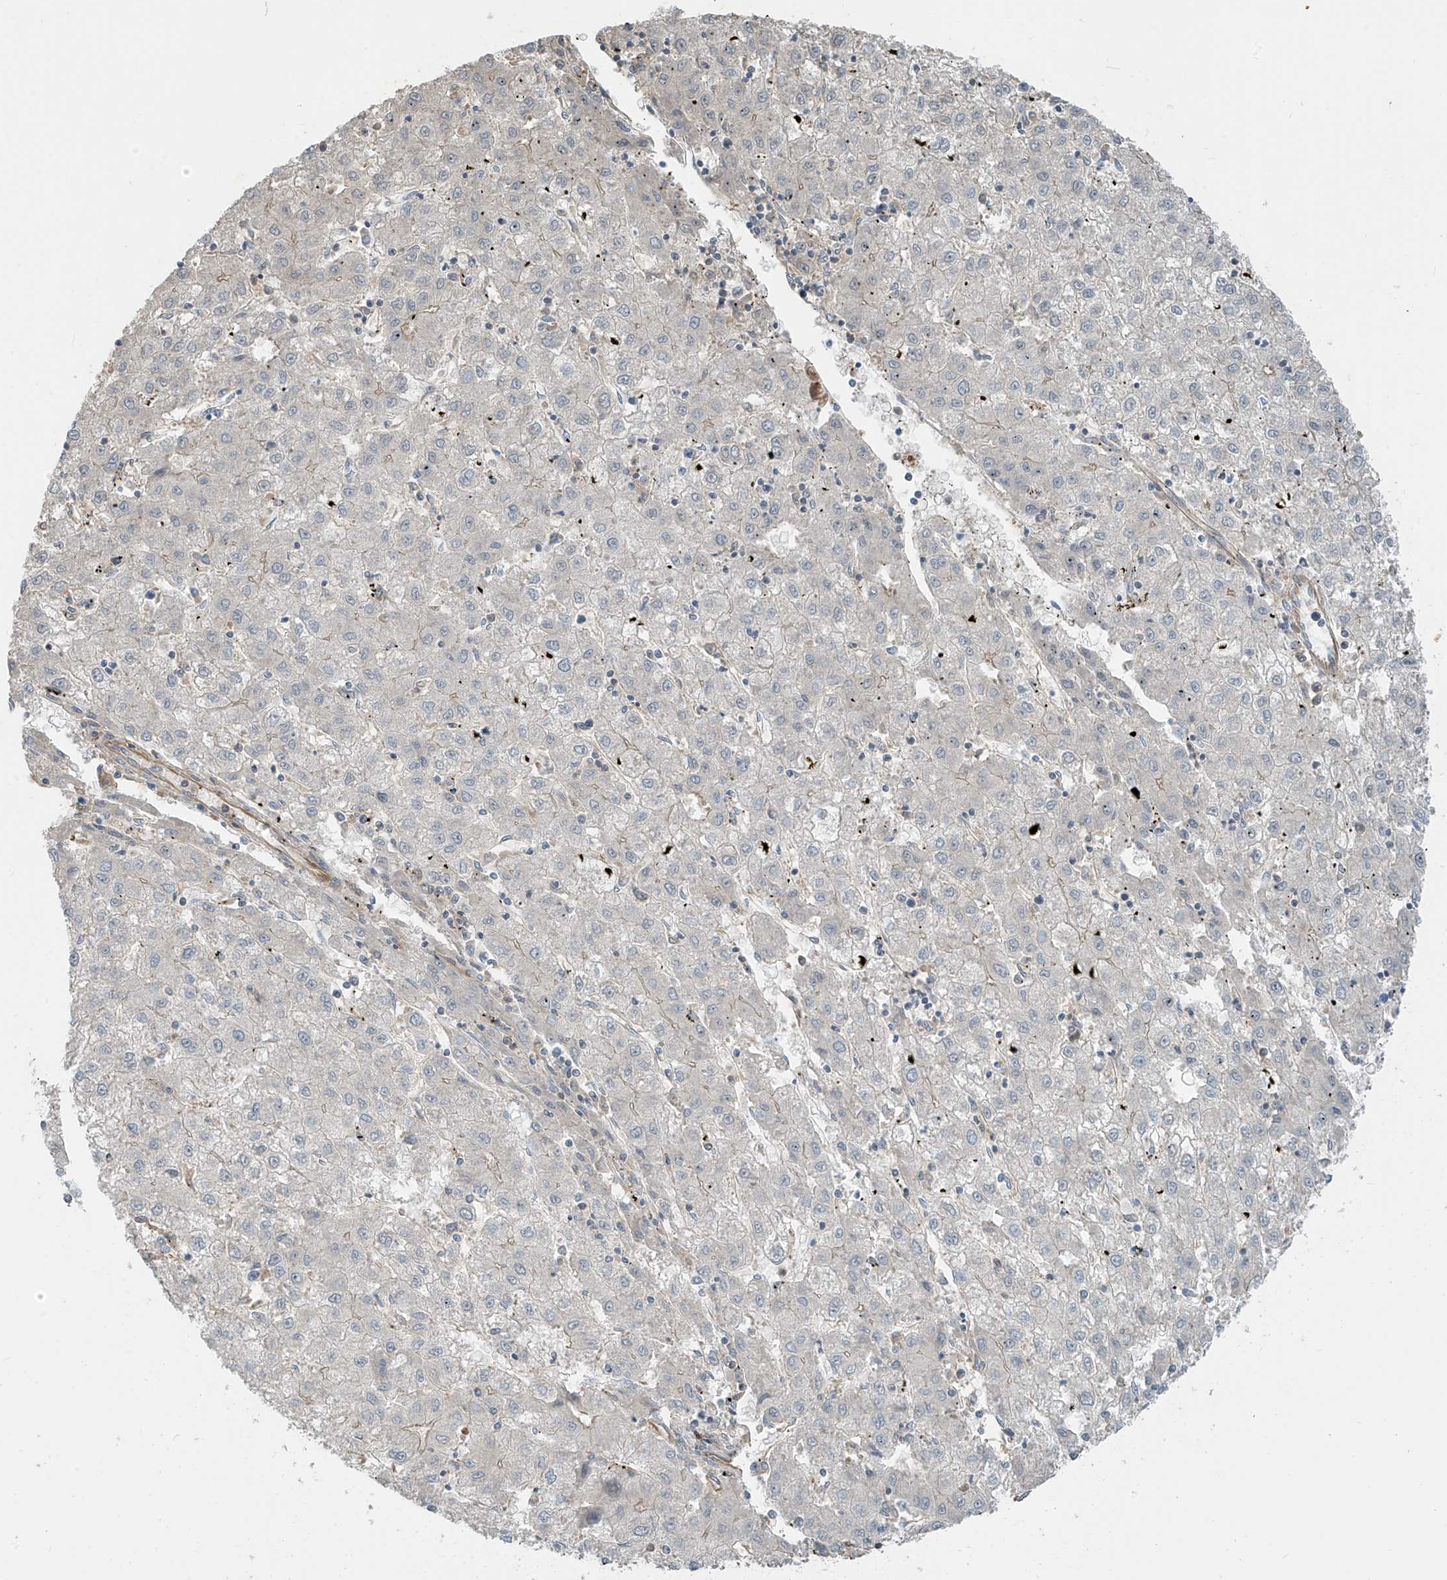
{"staining": {"intensity": "negative", "quantity": "none", "location": "none"}, "tissue": "liver cancer", "cell_type": "Tumor cells", "image_type": "cancer", "snomed": [{"axis": "morphology", "description": "Carcinoma, Hepatocellular, NOS"}, {"axis": "topography", "description": "Liver"}], "caption": "The photomicrograph reveals no staining of tumor cells in liver hepatocellular carcinoma.", "gene": "SH3BGRL3", "patient": {"sex": "male", "age": 72}}